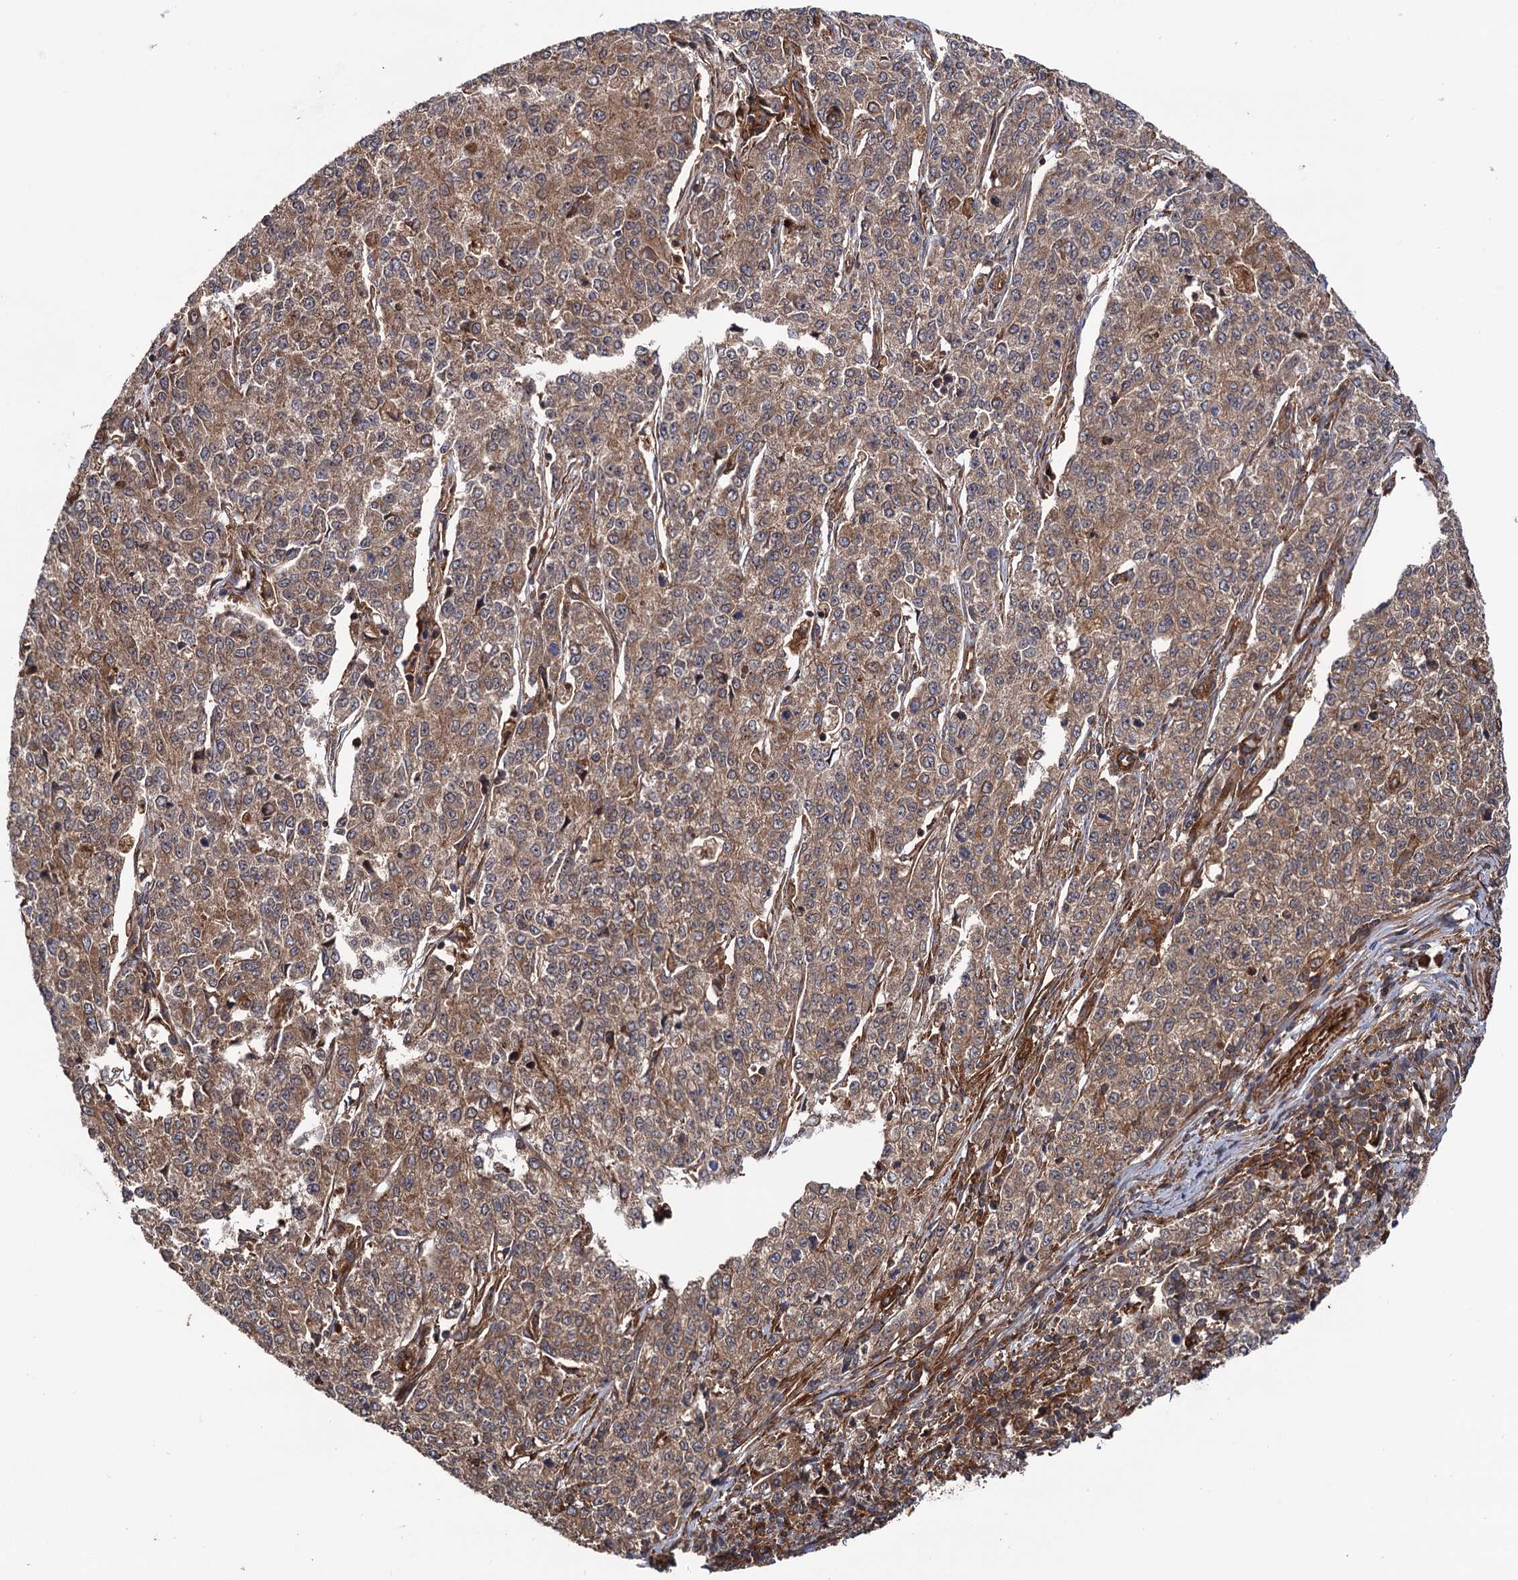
{"staining": {"intensity": "moderate", "quantity": ">75%", "location": "cytoplasmic/membranous"}, "tissue": "endometrial cancer", "cell_type": "Tumor cells", "image_type": "cancer", "snomed": [{"axis": "morphology", "description": "Adenocarcinoma, NOS"}, {"axis": "topography", "description": "Endometrium"}], "caption": "A medium amount of moderate cytoplasmic/membranous positivity is identified in approximately >75% of tumor cells in endometrial cancer tissue.", "gene": "ATP8B4", "patient": {"sex": "female", "age": 50}}